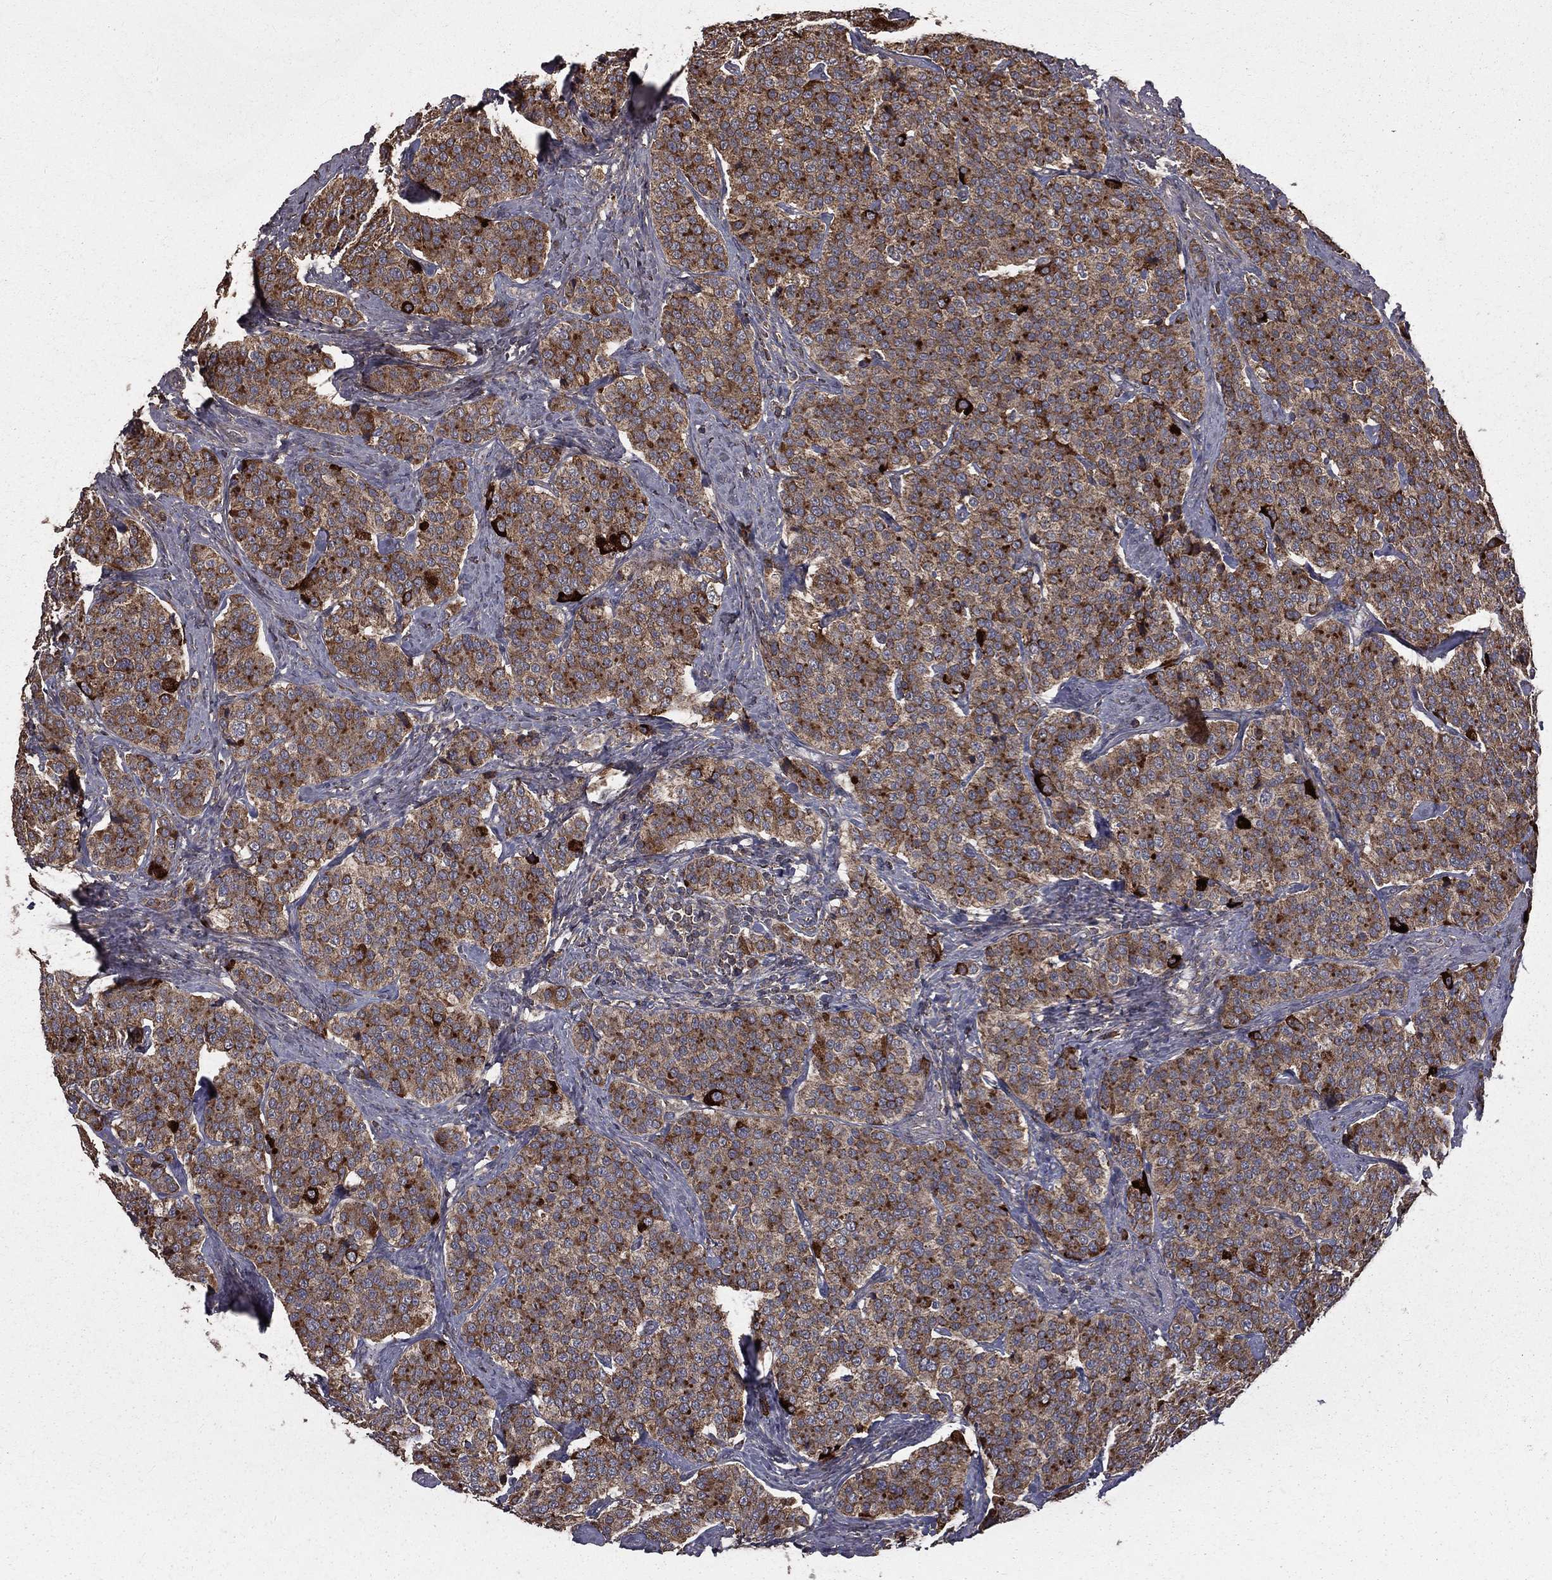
{"staining": {"intensity": "moderate", "quantity": ">75%", "location": "cytoplasmic/membranous"}, "tissue": "carcinoid", "cell_type": "Tumor cells", "image_type": "cancer", "snomed": [{"axis": "morphology", "description": "Carcinoid, malignant, NOS"}, {"axis": "topography", "description": "Small intestine"}], "caption": "Immunohistochemistry (IHC) photomicrograph of neoplastic tissue: human carcinoid (malignant) stained using immunohistochemistry reveals medium levels of moderate protein expression localized specifically in the cytoplasmic/membranous of tumor cells, appearing as a cytoplasmic/membranous brown color.", "gene": "OLFML1", "patient": {"sex": "female", "age": 58}}